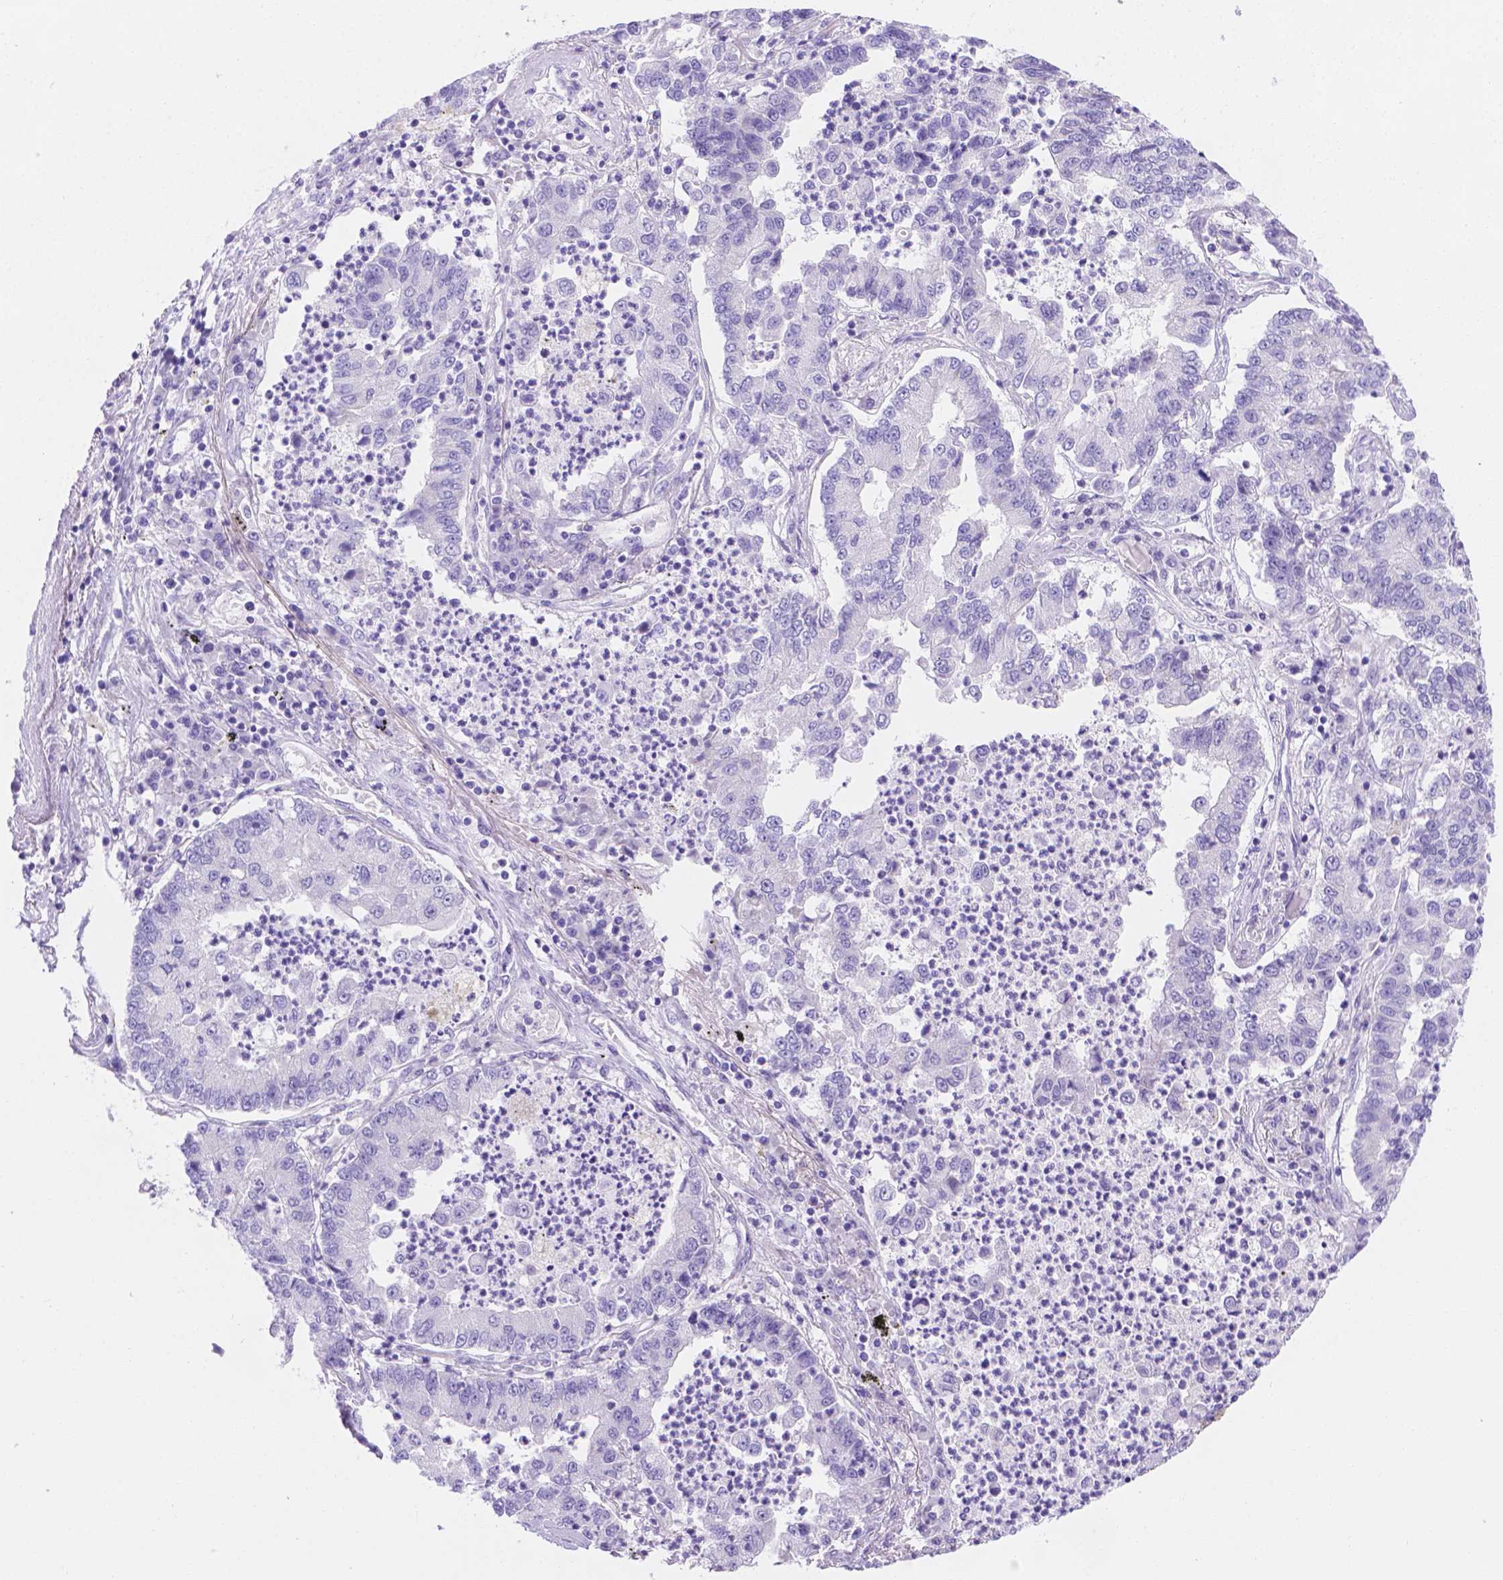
{"staining": {"intensity": "negative", "quantity": "none", "location": "none"}, "tissue": "lung cancer", "cell_type": "Tumor cells", "image_type": "cancer", "snomed": [{"axis": "morphology", "description": "Adenocarcinoma, NOS"}, {"axis": "topography", "description": "Lung"}], "caption": "Tumor cells are negative for brown protein staining in lung cancer (adenocarcinoma).", "gene": "MLN", "patient": {"sex": "female", "age": 57}}